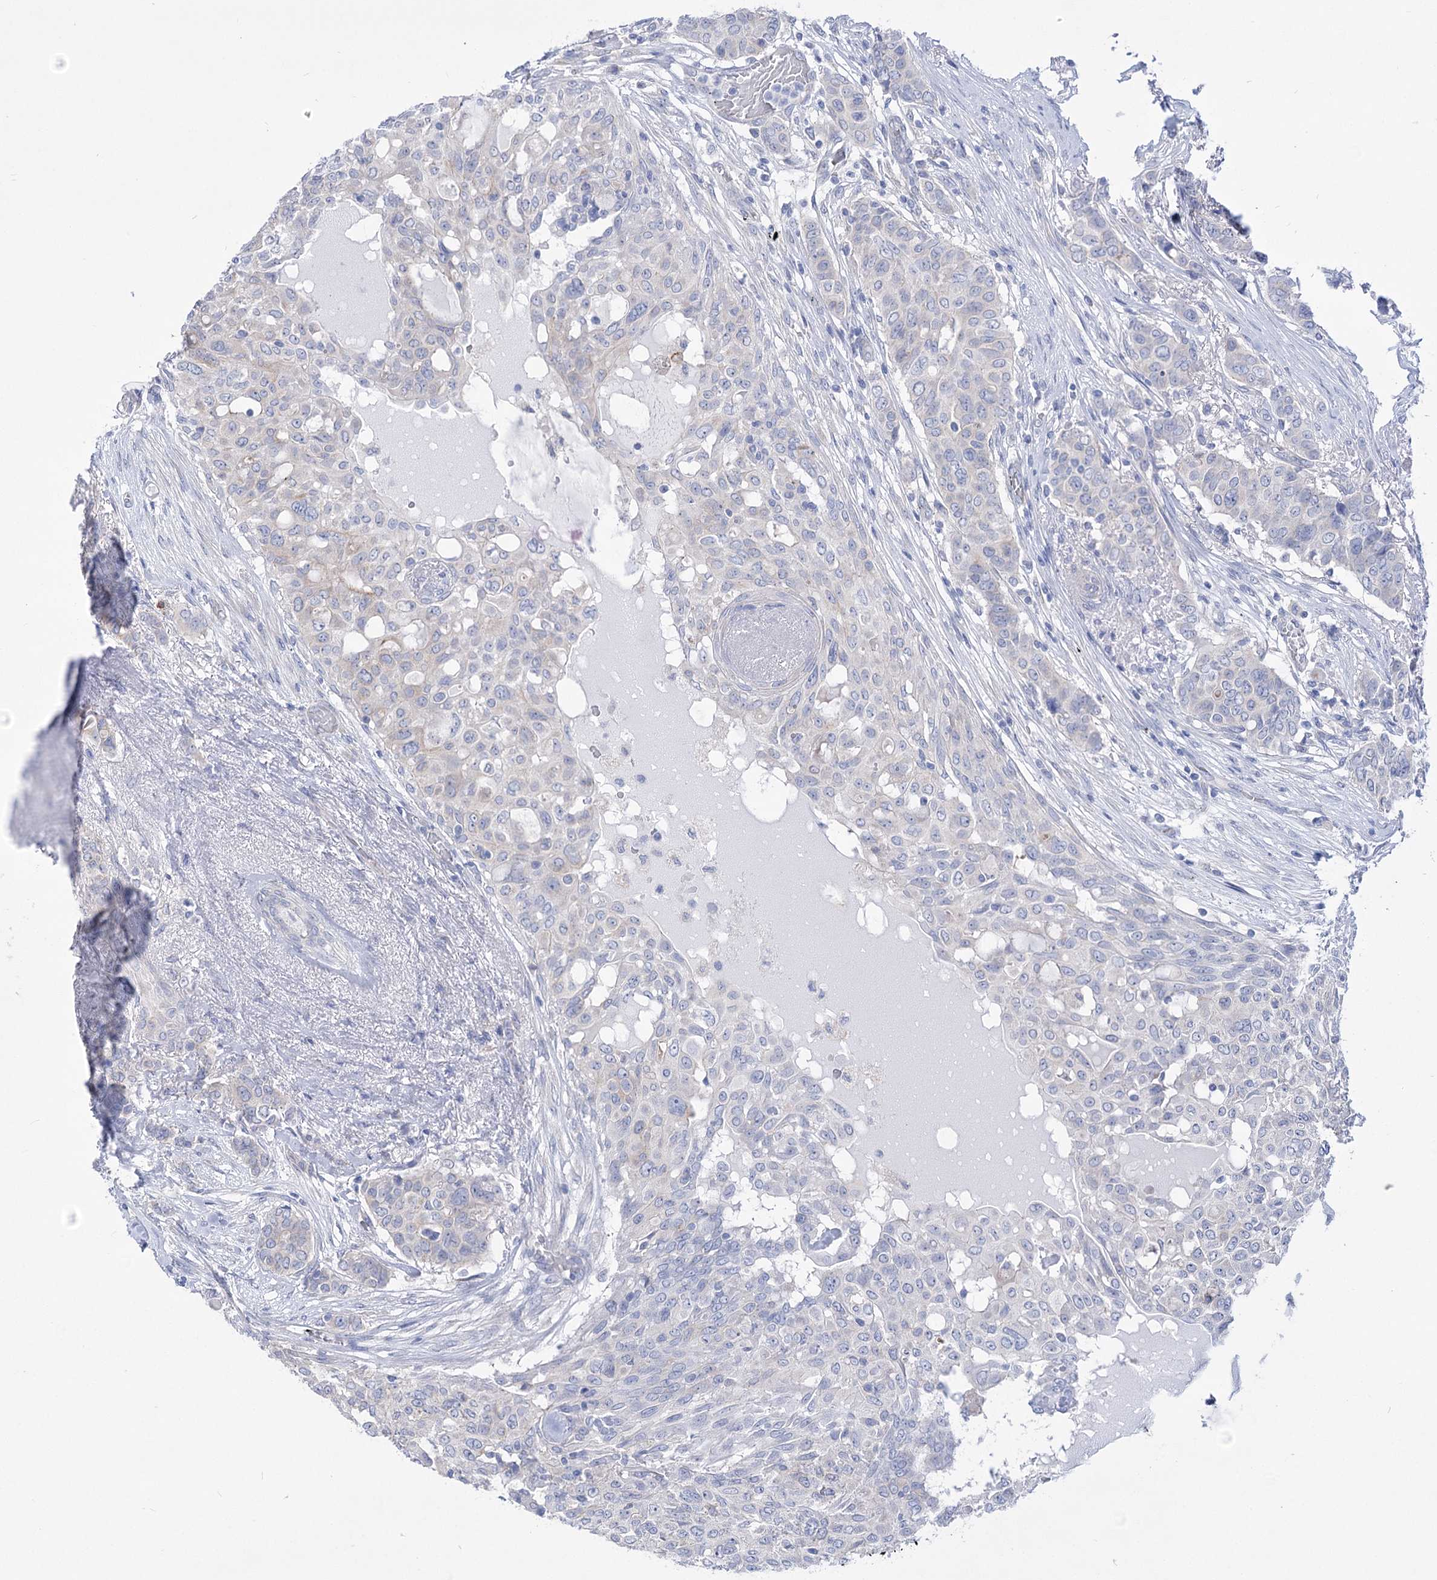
{"staining": {"intensity": "negative", "quantity": "none", "location": "none"}, "tissue": "breast cancer", "cell_type": "Tumor cells", "image_type": "cancer", "snomed": [{"axis": "morphology", "description": "Lobular carcinoma"}, {"axis": "topography", "description": "Breast"}], "caption": "Lobular carcinoma (breast) was stained to show a protein in brown. There is no significant expression in tumor cells. The staining is performed using DAB brown chromogen with nuclei counter-stained in using hematoxylin.", "gene": "LRRC34", "patient": {"sex": "female", "age": 51}}